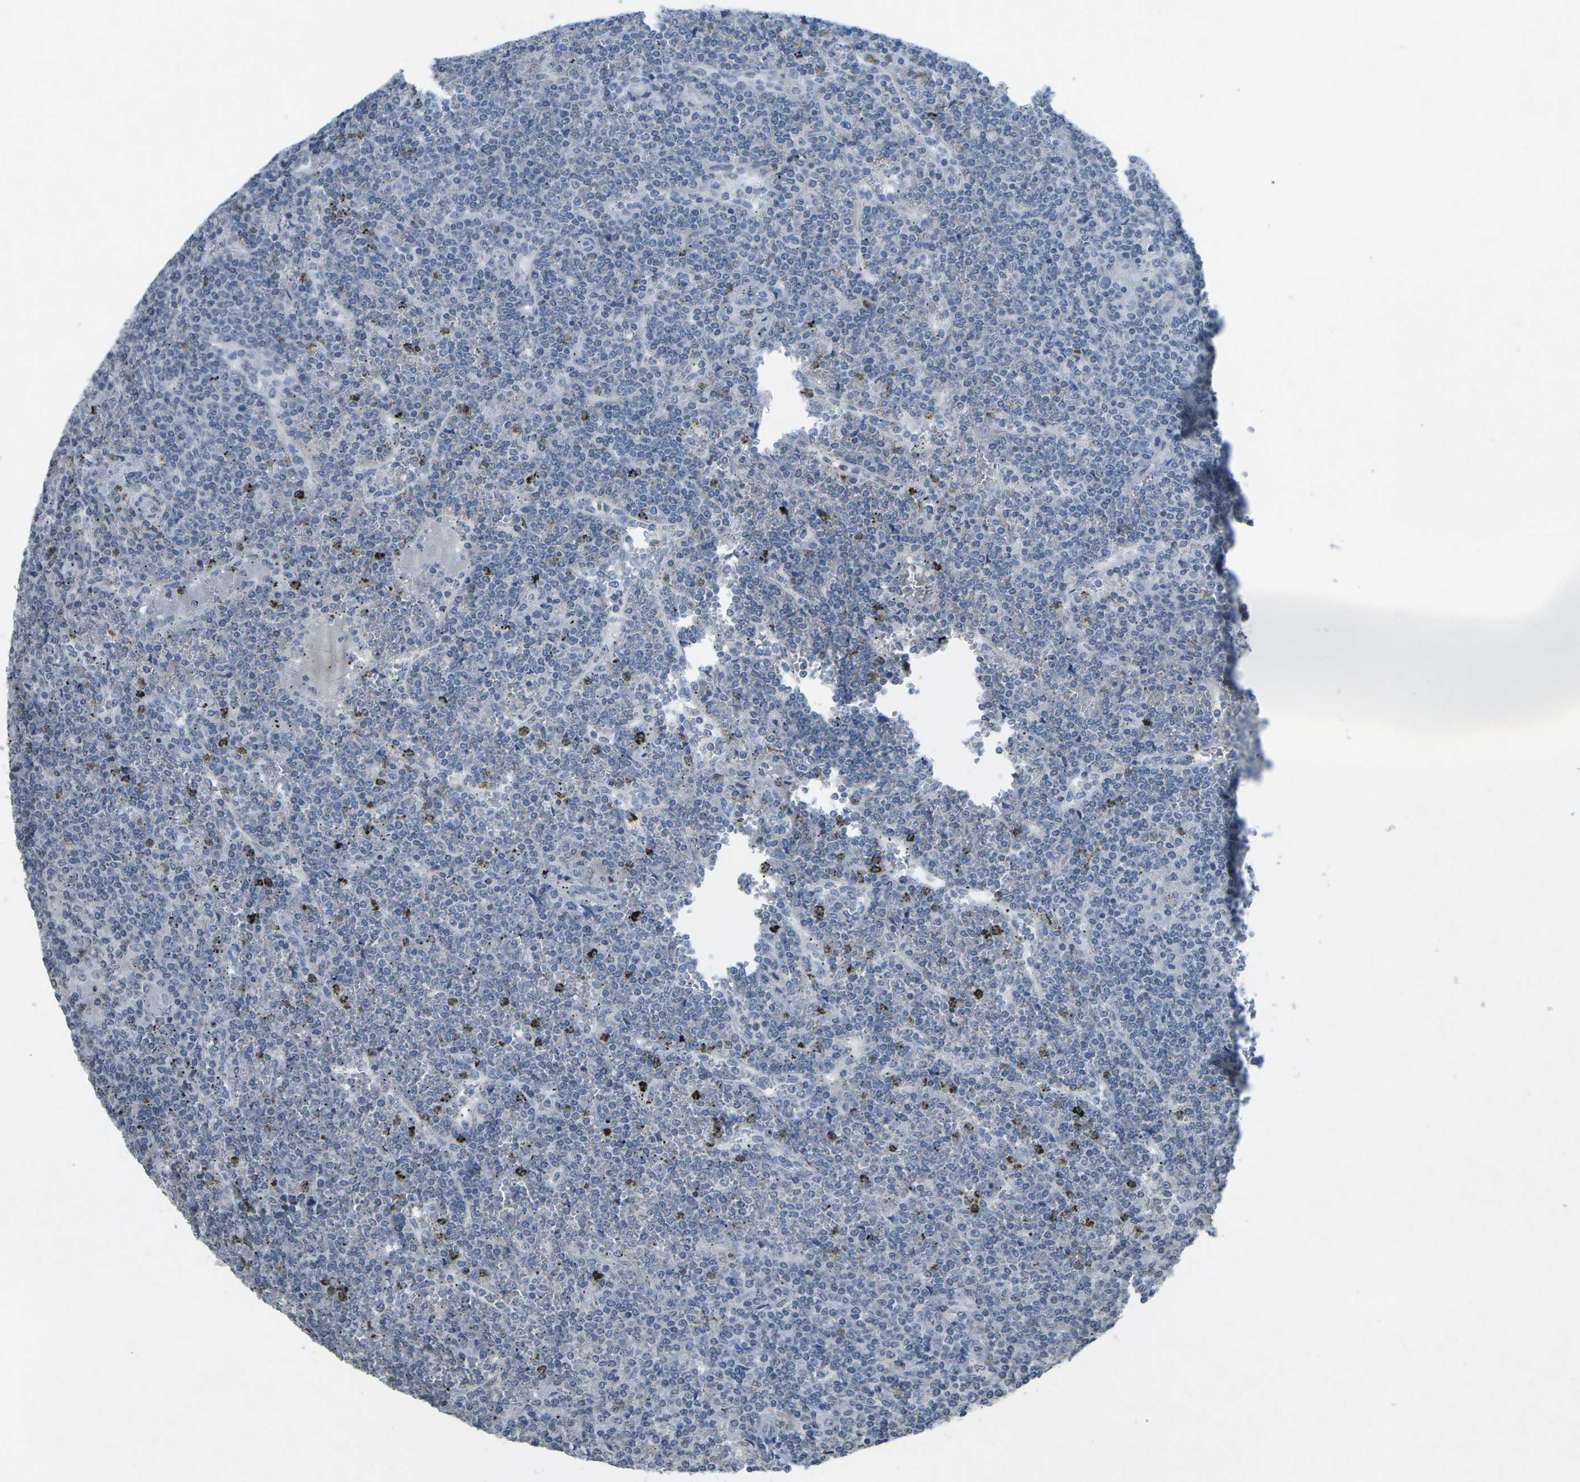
{"staining": {"intensity": "negative", "quantity": "none", "location": "none"}, "tissue": "lymphoma", "cell_type": "Tumor cells", "image_type": "cancer", "snomed": [{"axis": "morphology", "description": "Malignant lymphoma, non-Hodgkin's type, Low grade"}, {"axis": "topography", "description": "Spleen"}], "caption": "This histopathology image is of lymphoma stained with immunohistochemistry to label a protein in brown with the nuclei are counter-stained blue. There is no positivity in tumor cells.", "gene": "TFR2", "patient": {"sex": "female", "age": 19}}